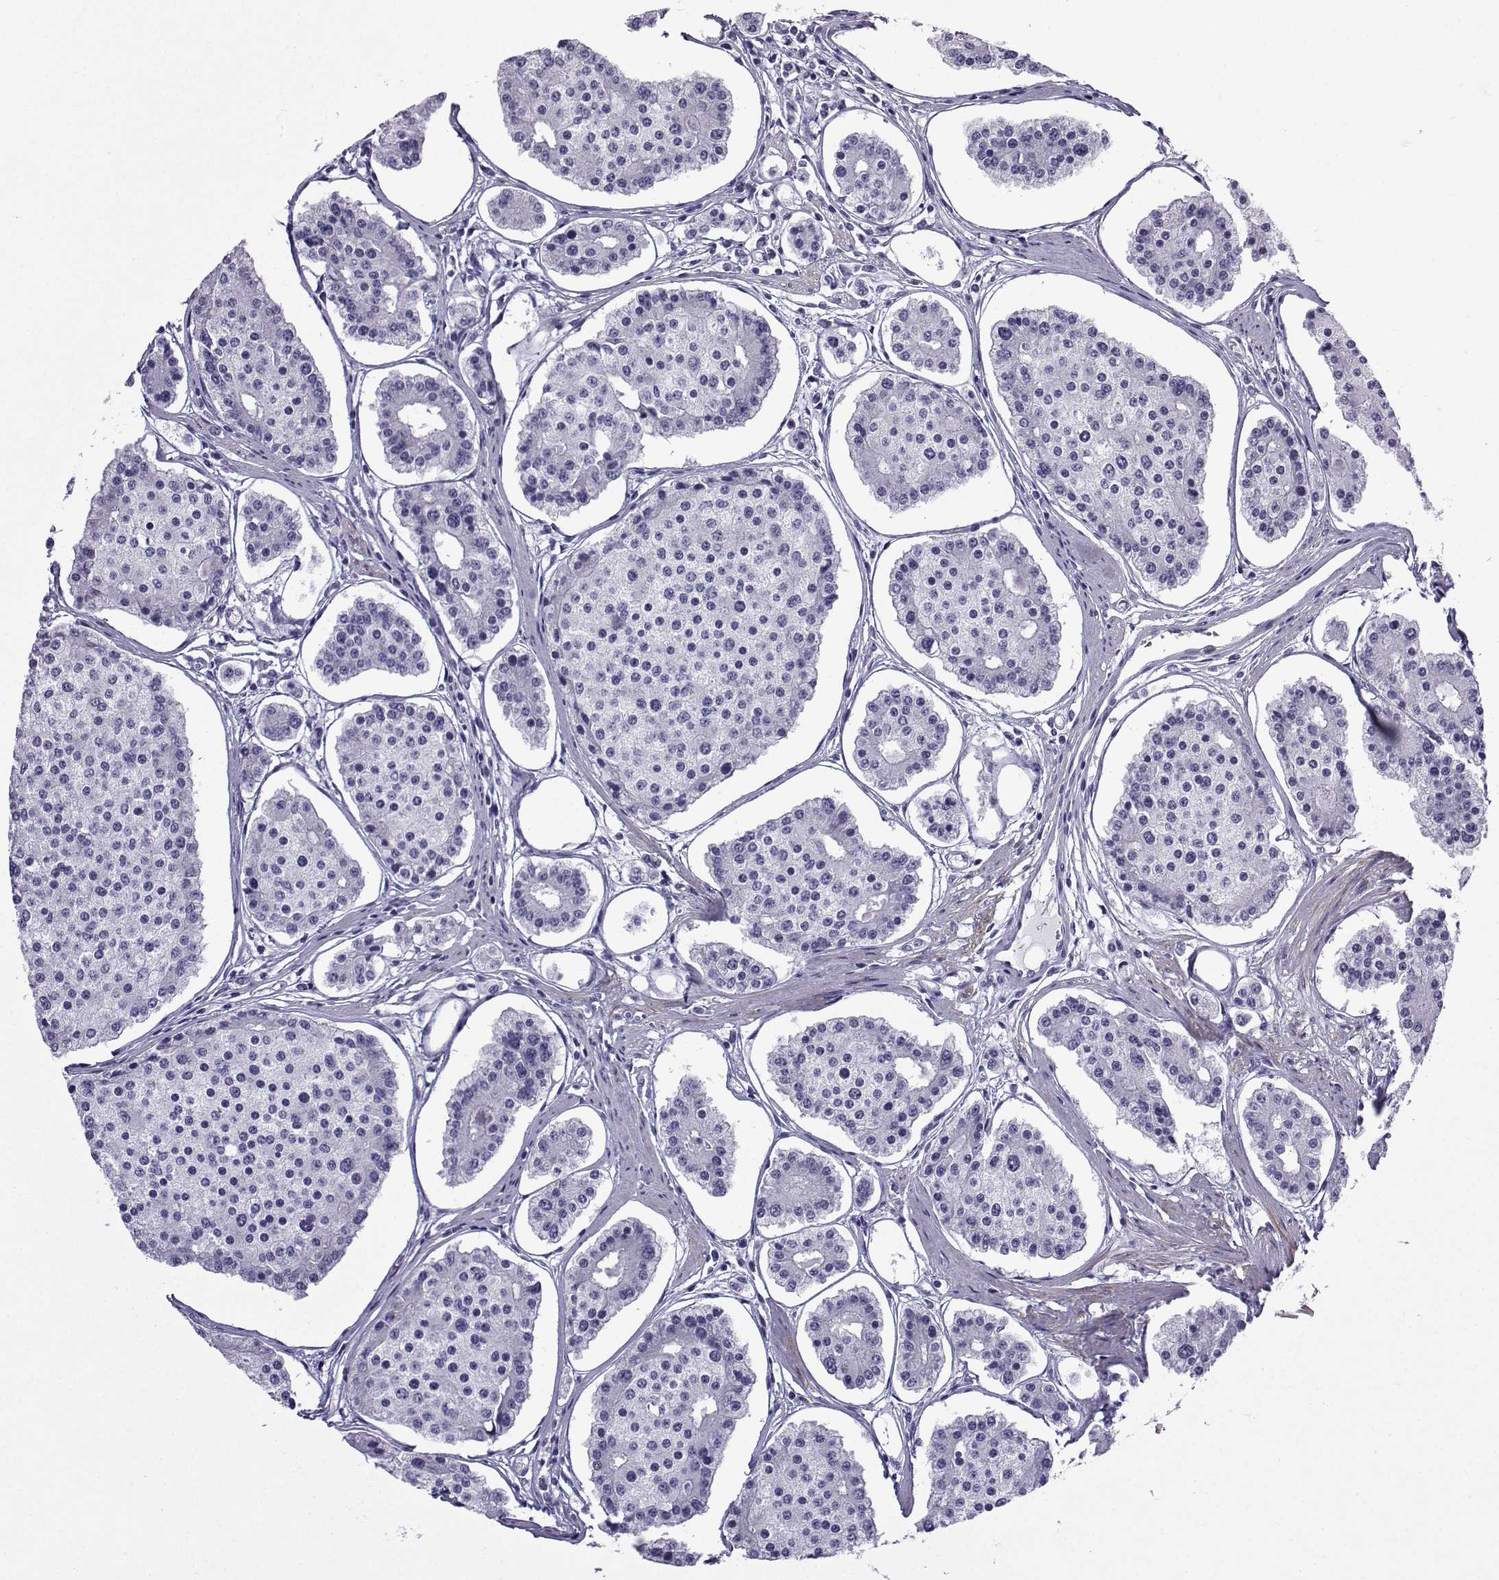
{"staining": {"intensity": "negative", "quantity": "none", "location": "none"}, "tissue": "carcinoid", "cell_type": "Tumor cells", "image_type": "cancer", "snomed": [{"axis": "morphology", "description": "Carcinoid, malignant, NOS"}, {"axis": "topography", "description": "Small intestine"}], "caption": "DAB immunohistochemical staining of carcinoid (malignant) displays no significant staining in tumor cells.", "gene": "KCNF1", "patient": {"sex": "female", "age": 65}}